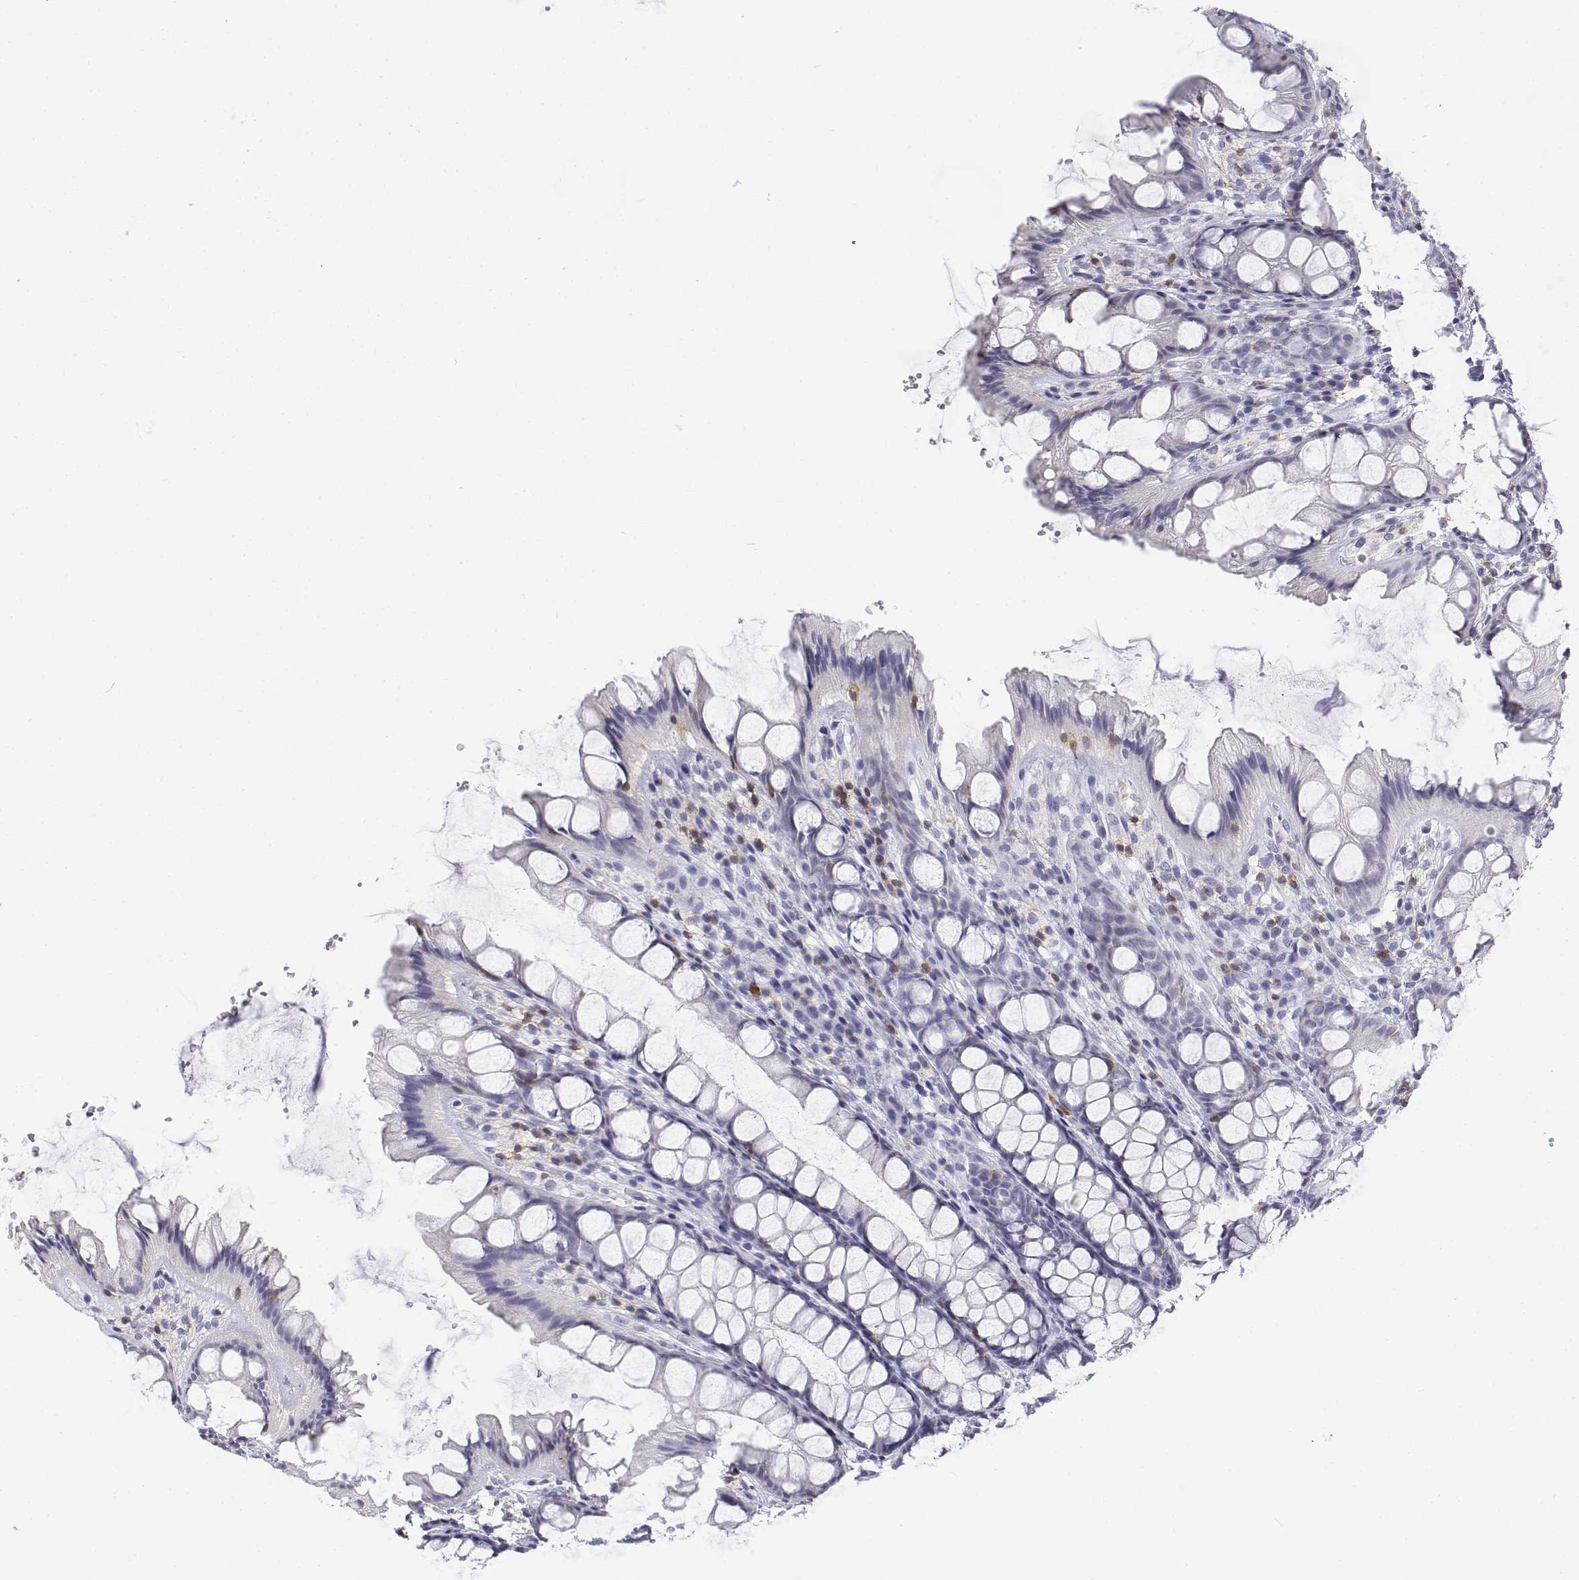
{"staining": {"intensity": "negative", "quantity": "none", "location": "none"}, "tissue": "colon", "cell_type": "Endothelial cells", "image_type": "normal", "snomed": [{"axis": "morphology", "description": "Normal tissue, NOS"}, {"axis": "topography", "description": "Colon"}], "caption": "An IHC image of unremarkable colon is shown. There is no staining in endothelial cells of colon.", "gene": "CD3E", "patient": {"sex": "male", "age": 47}}